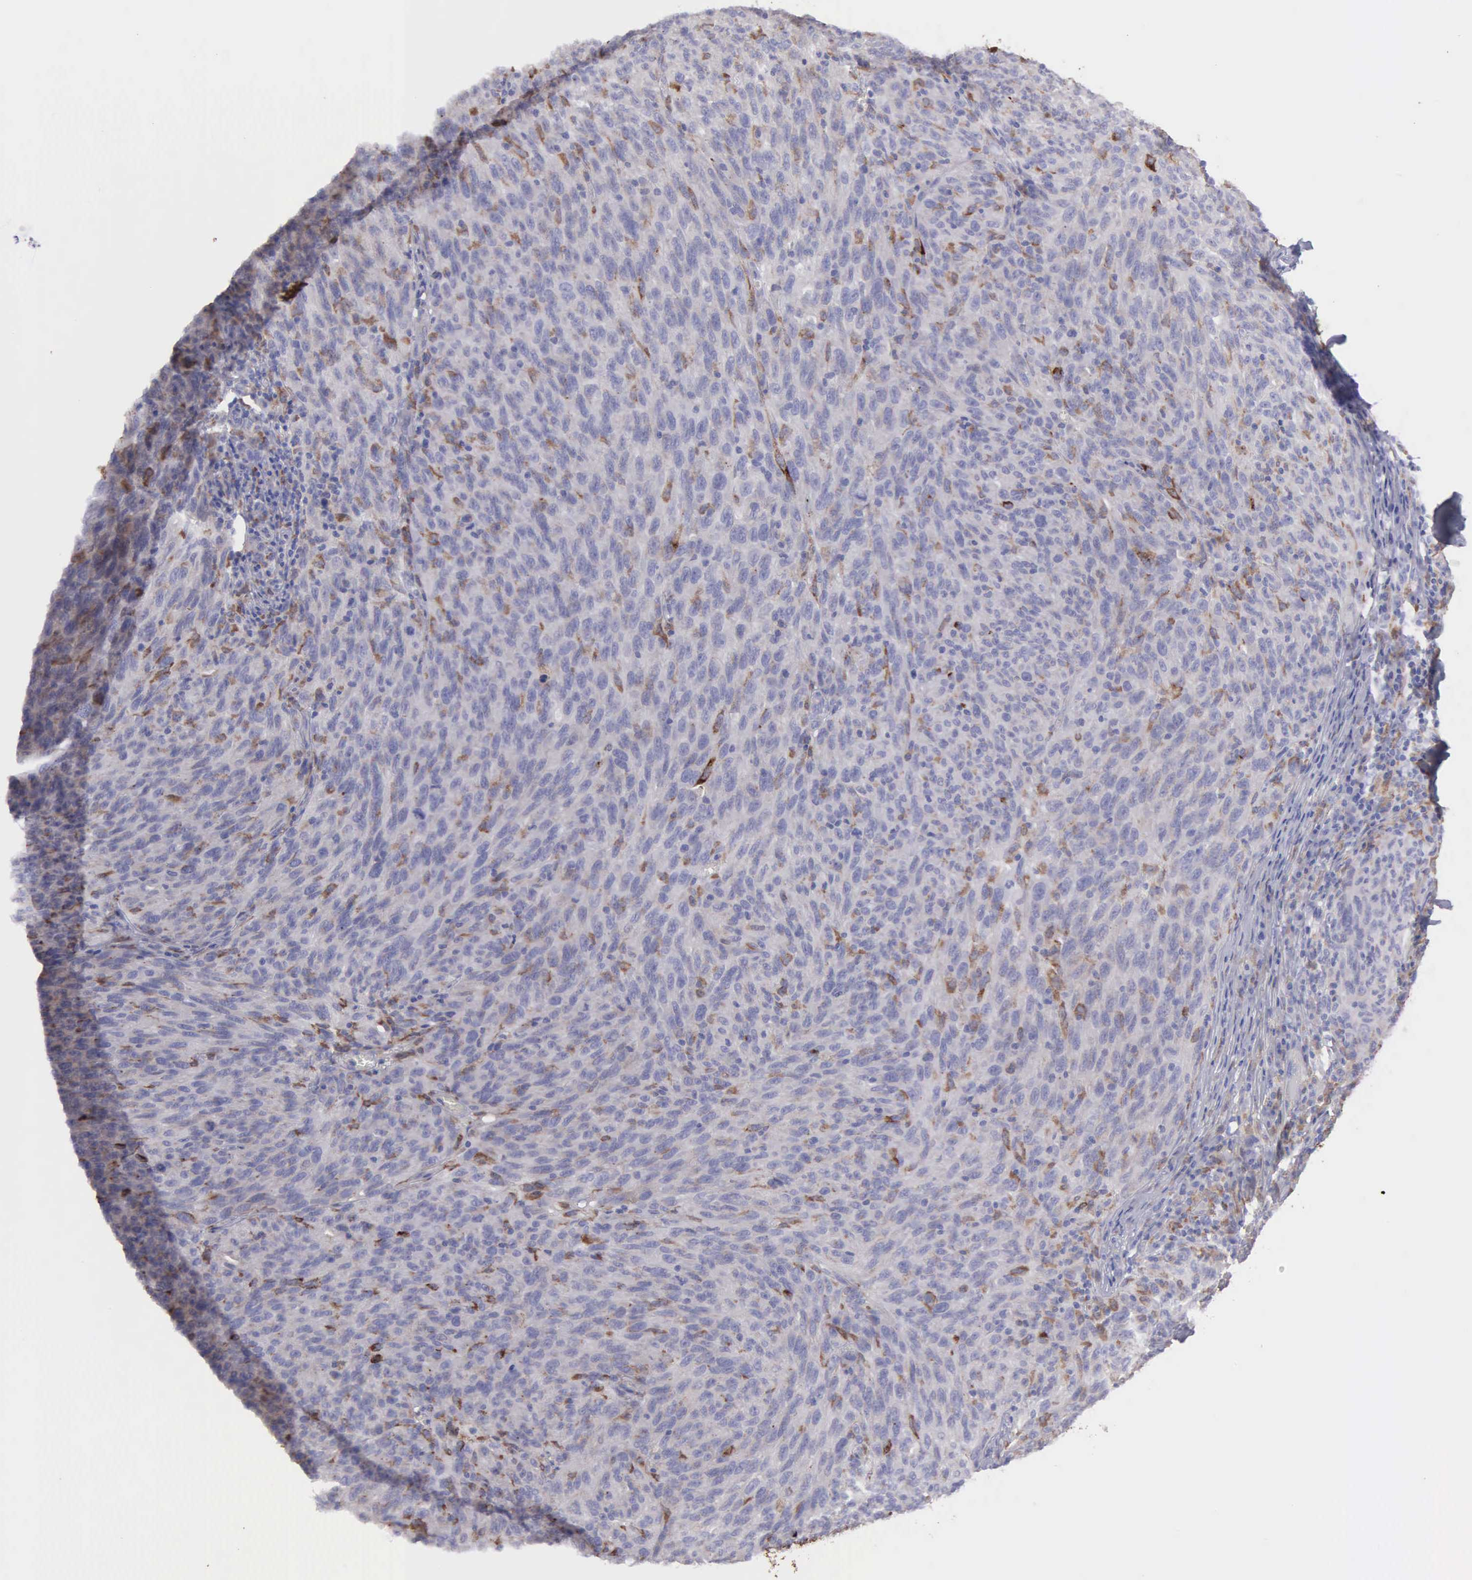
{"staining": {"intensity": "negative", "quantity": "none", "location": "none"}, "tissue": "melanoma", "cell_type": "Tumor cells", "image_type": "cancer", "snomed": [{"axis": "morphology", "description": "Malignant melanoma, NOS"}, {"axis": "topography", "description": "Skin"}], "caption": "Immunohistochemistry (IHC) micrograph of neoplastic tissue: melanoma stained with DAB exhibits no significant protein expression in tumor cells.", "gene": "TYRP1", "patient": {"sex": "male", "age": 76}}